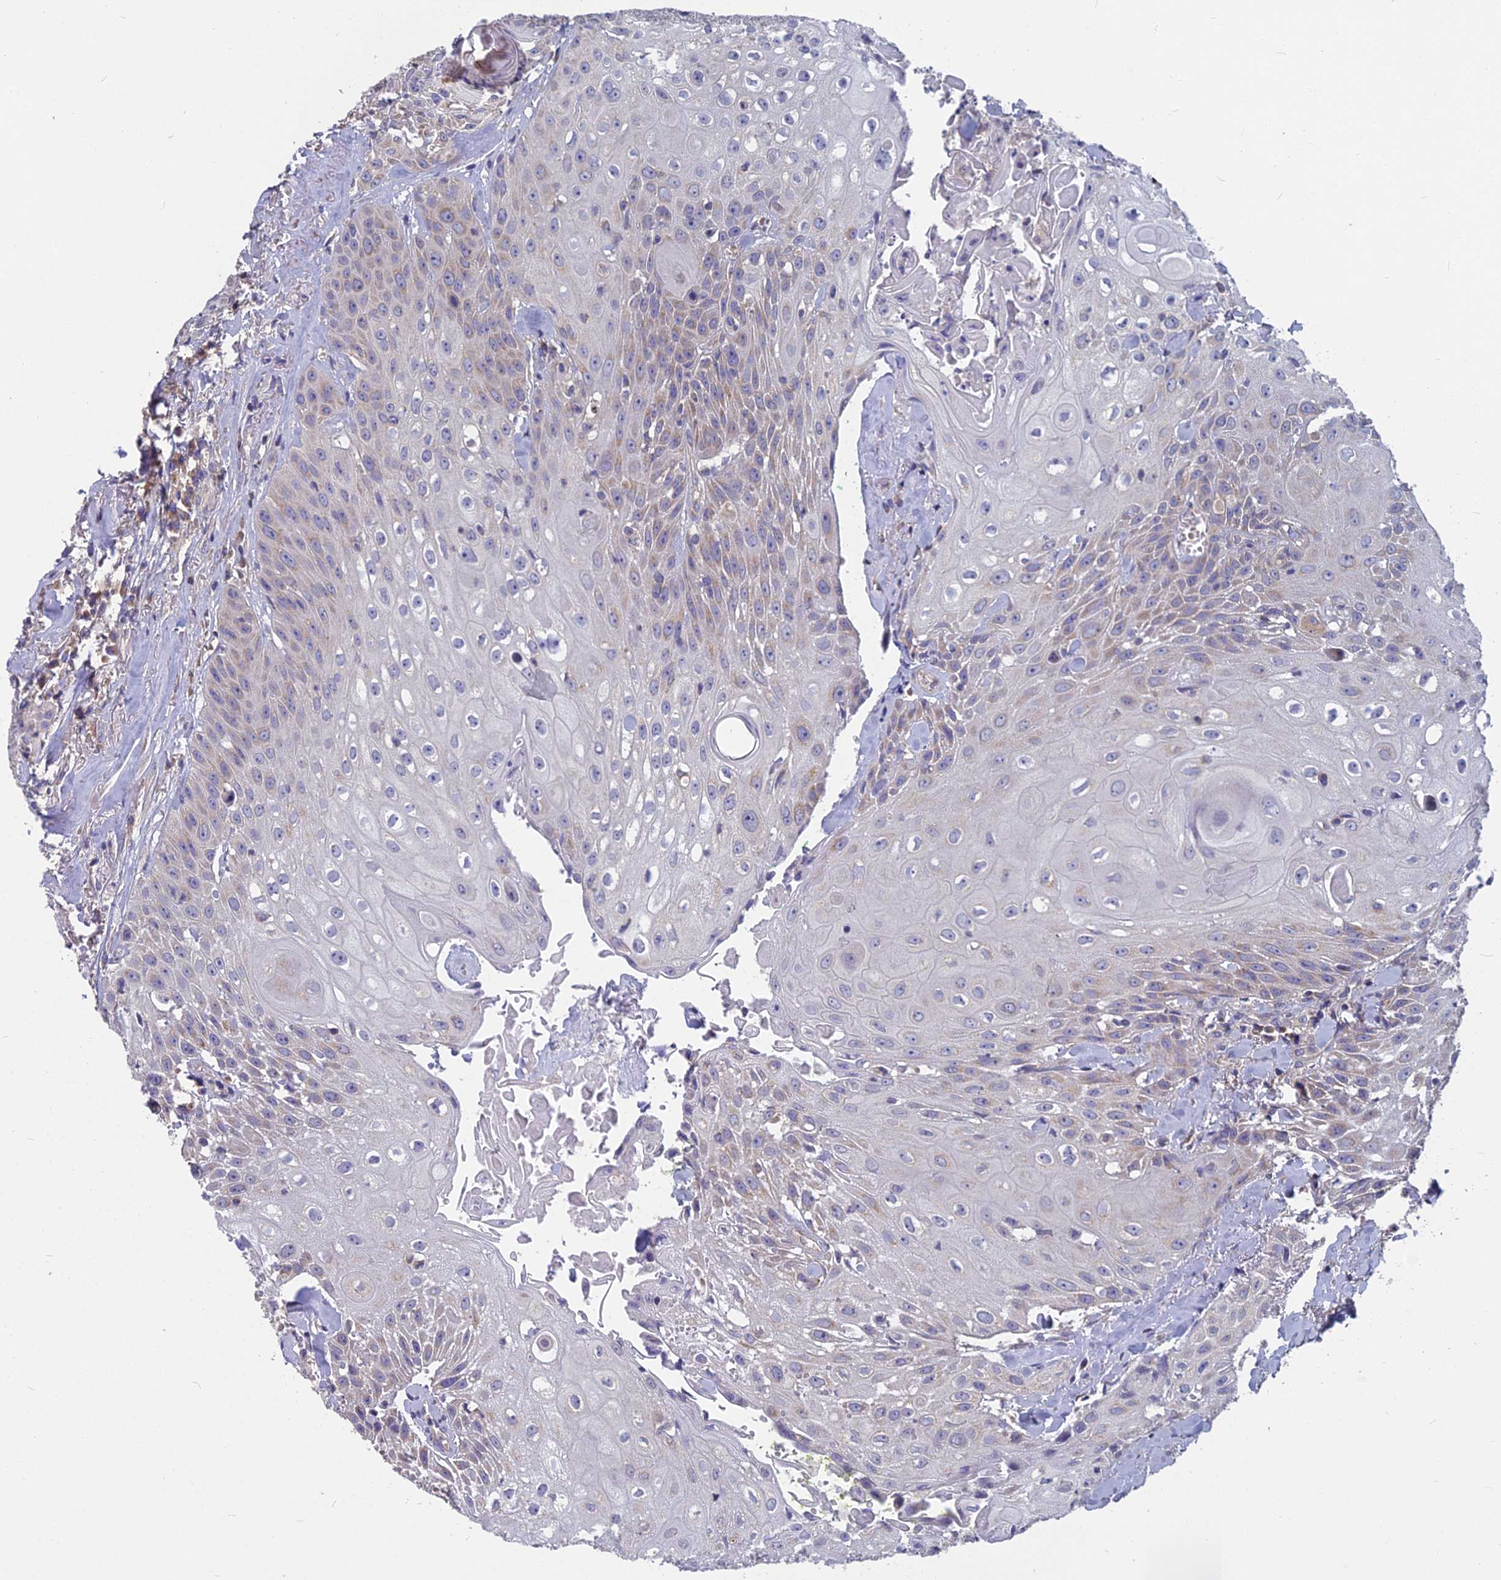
{"staining": {"intensity": "weak", "quantity": "<25%", "location": "cytoplasmic/membranous"}, "tissue": "head and neck cancer", "cell_type": "Tumor cells", "image_type": "cancer", "snomed": [{"axis": "morphology", "description": "Squamous cell carcinoma, NOS"}, {"axis": "topography", "description": "Oral tissue"}, {"axis": "topography", "description": "Head-Neck"}], "caption": "Head and neck cancer was stained to show a protein in brown. There is no significant staining in tumor cells.", "gene": "COX20", "patient": {"sex": "female", "age": 82}}